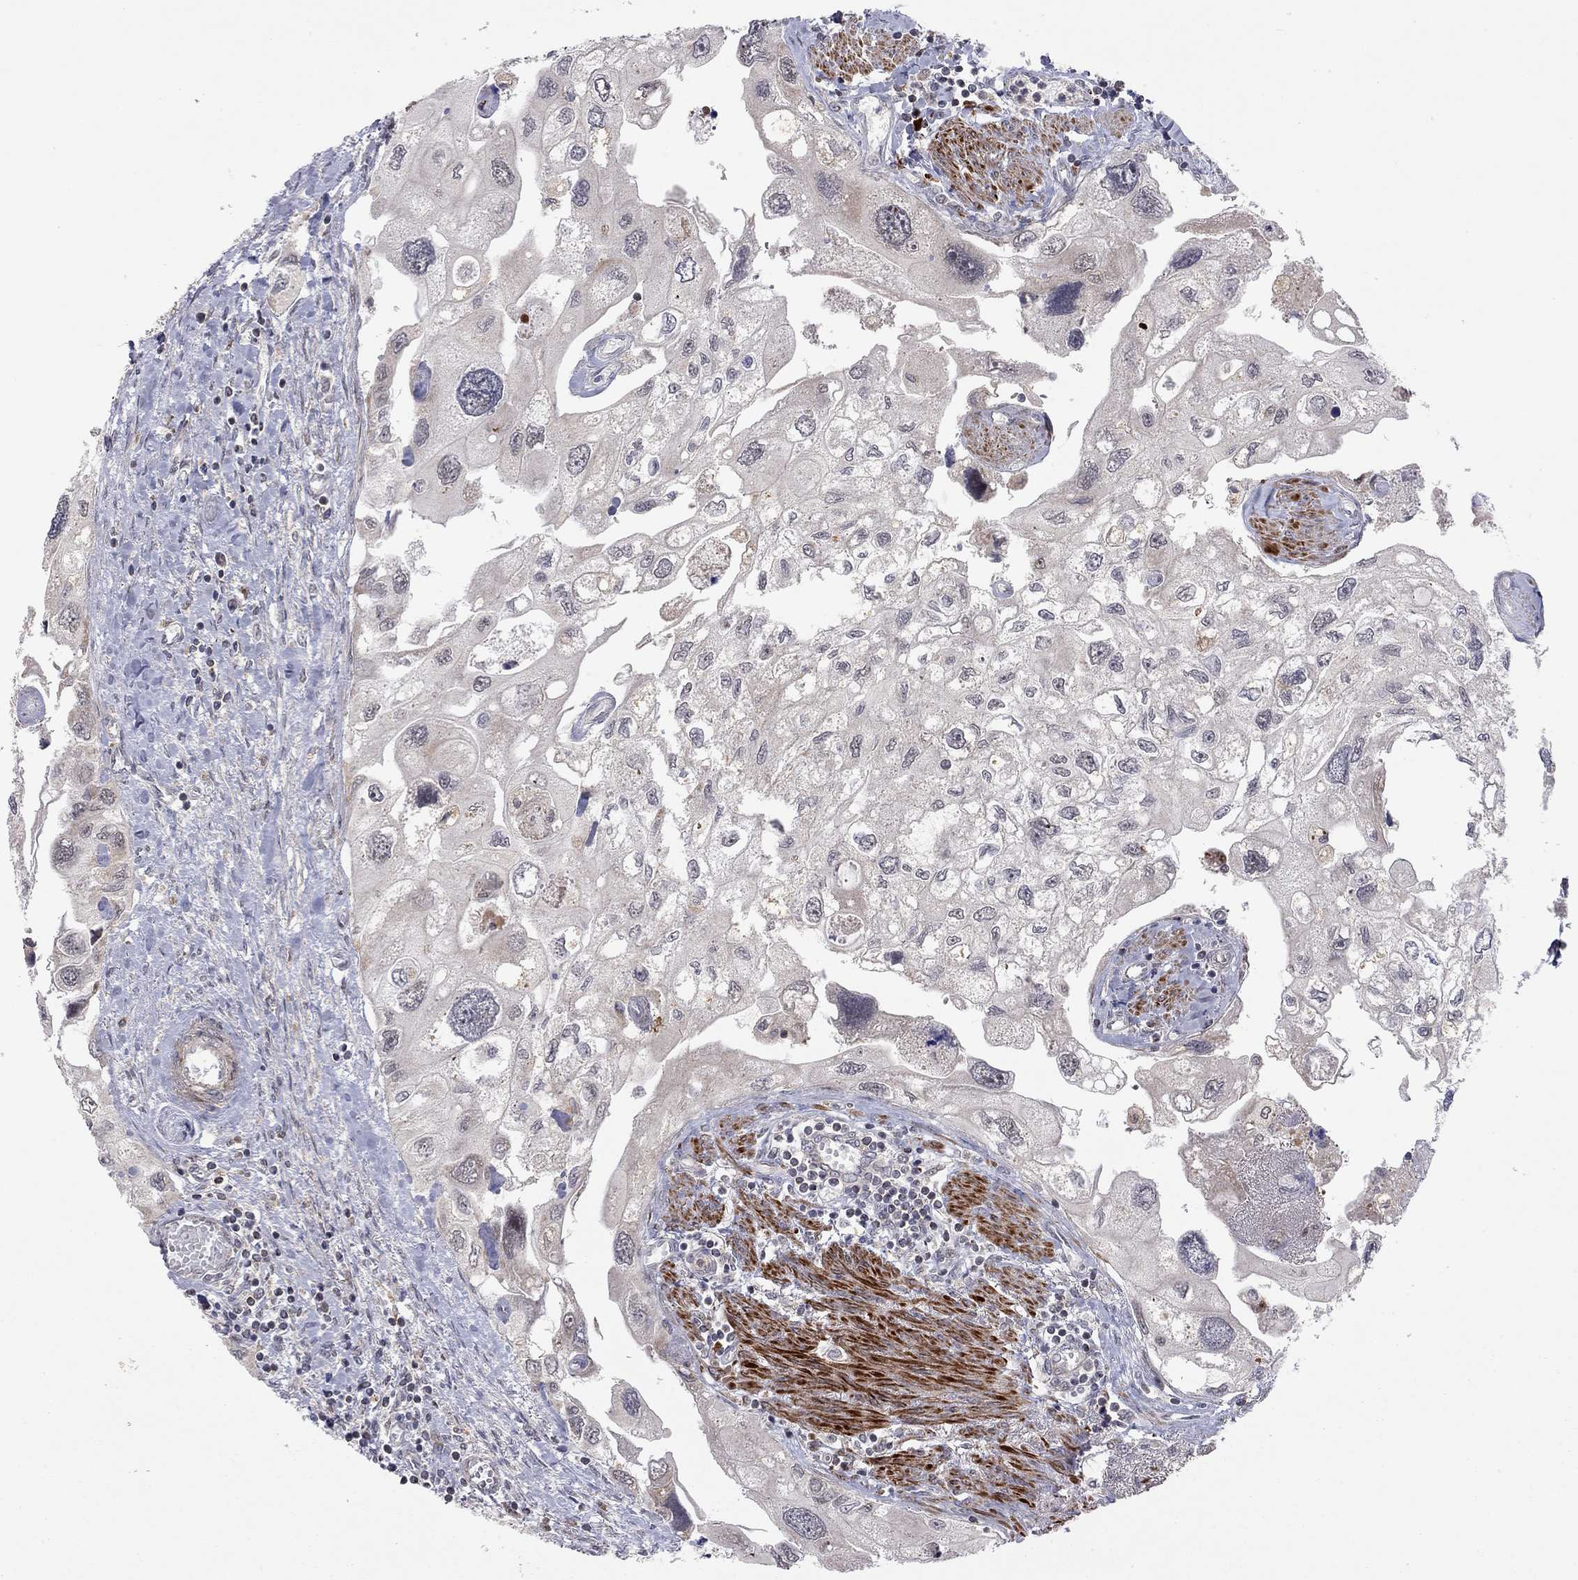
{"staining": {"intensity": "weak", "quantity": "<25%", "location": "cytoplasmic/membranous"}, "tissue": "urothelial cancer", "cell_type": "Tumor cells", "image_type": "cancer", "snomed": [{"axis": "morphology", "description": "Urothelial carcinoma, High grade"}, {"axis": "topography", "description": "Urinary bladder"}], "caption": "IHC histopathology image of neoplastic tissue: human high-grade urothelial carcinoma stained with DAB displays no significant protein positivity in tumor cells.", "gene": "IDS", "patient": {"sex": "male", "age": 59}}